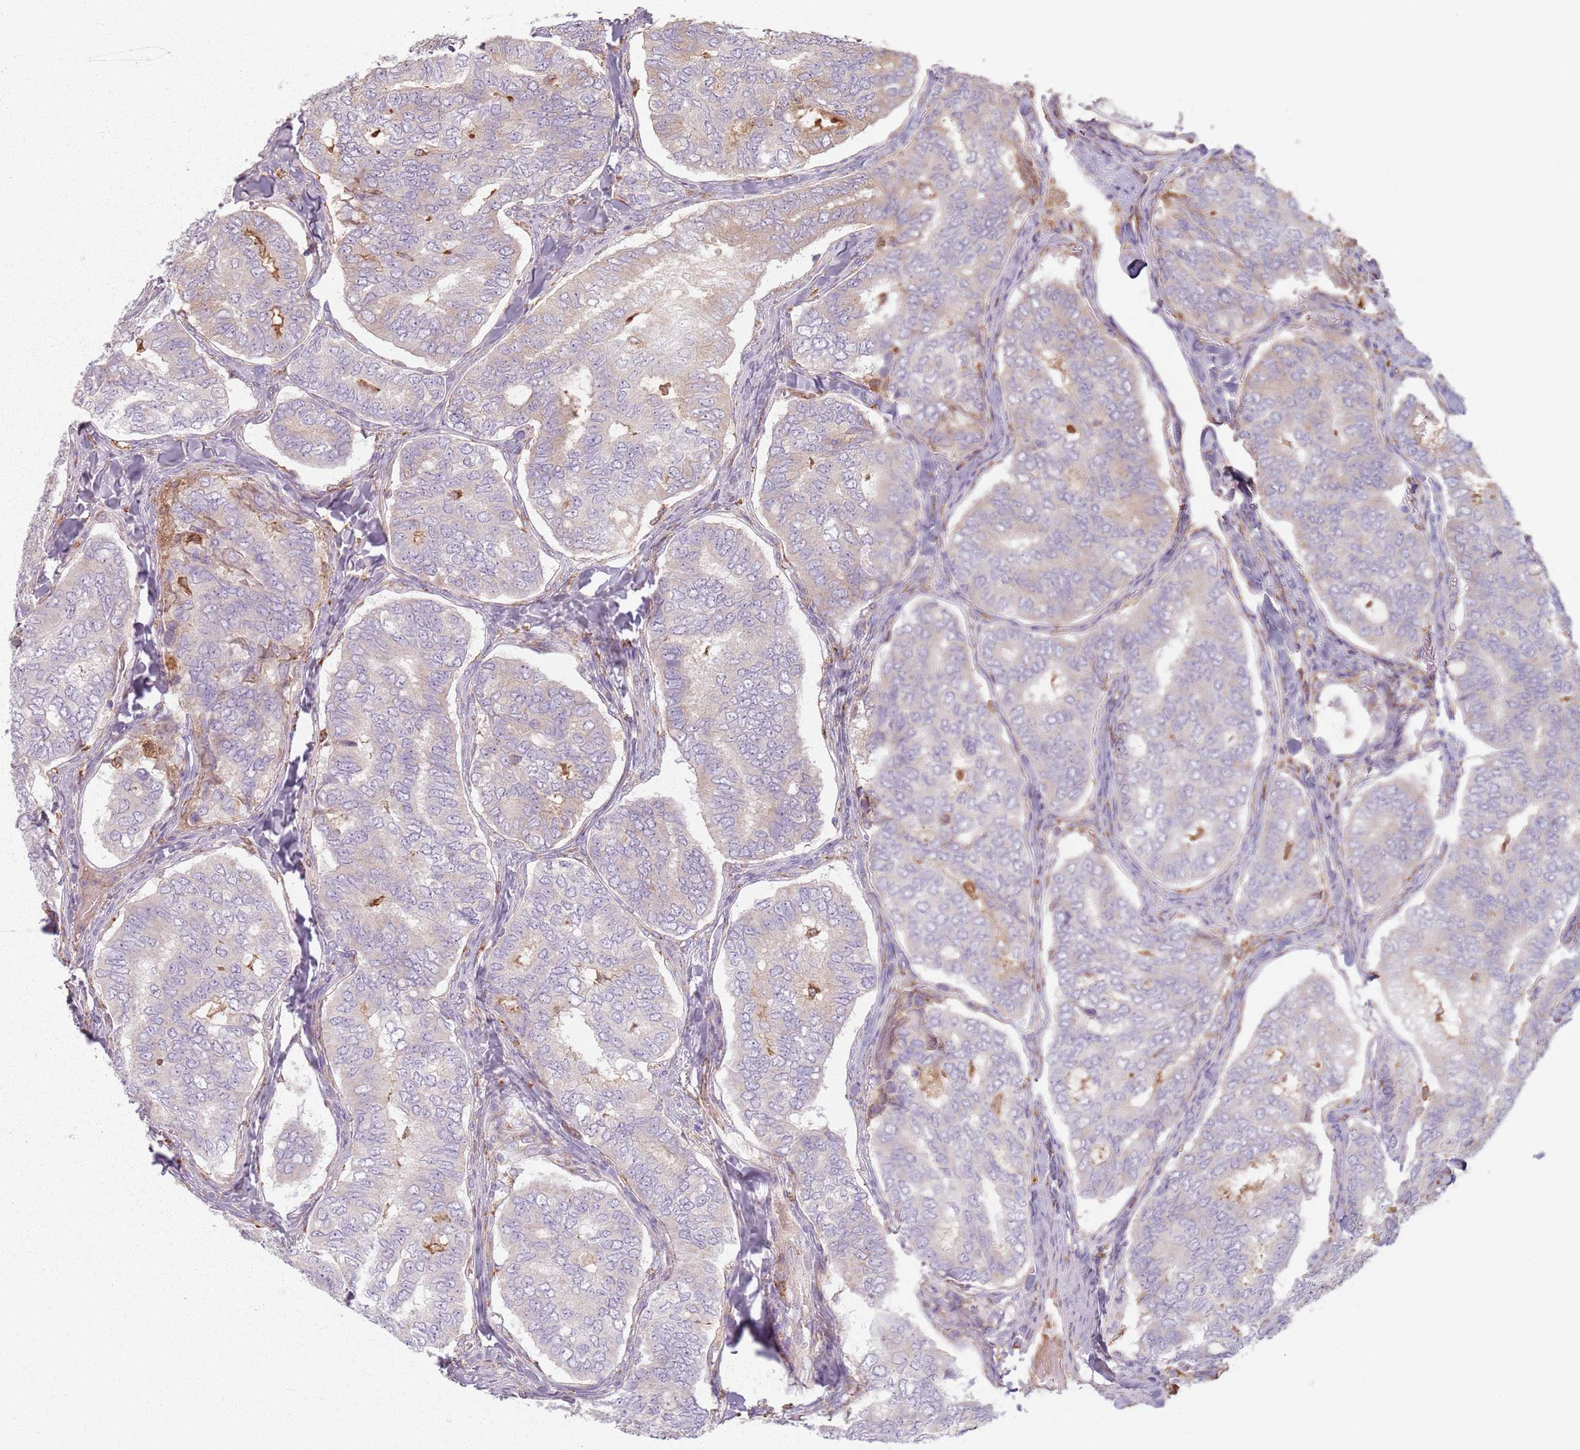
{"staining": {"intensity": "negative", "quantity": "none", "location": "none"}, "tissue": "thyroid cancer", "cell_type": "Tumor cells", "image_type": "cancer", "snomed": [{"axis": "morphology", "description": "Papillary adenocarcinoma, NOS"}, {"axis": "topography", "description": "Thyroid gland"}], "caption": "Immunohistochemistry (IHC) of thyroid papillary adenocarcinoma shows no expression in tumor cells.", "gene": "COLGALT1", "patient": {"sex": "female", "age": 35}}